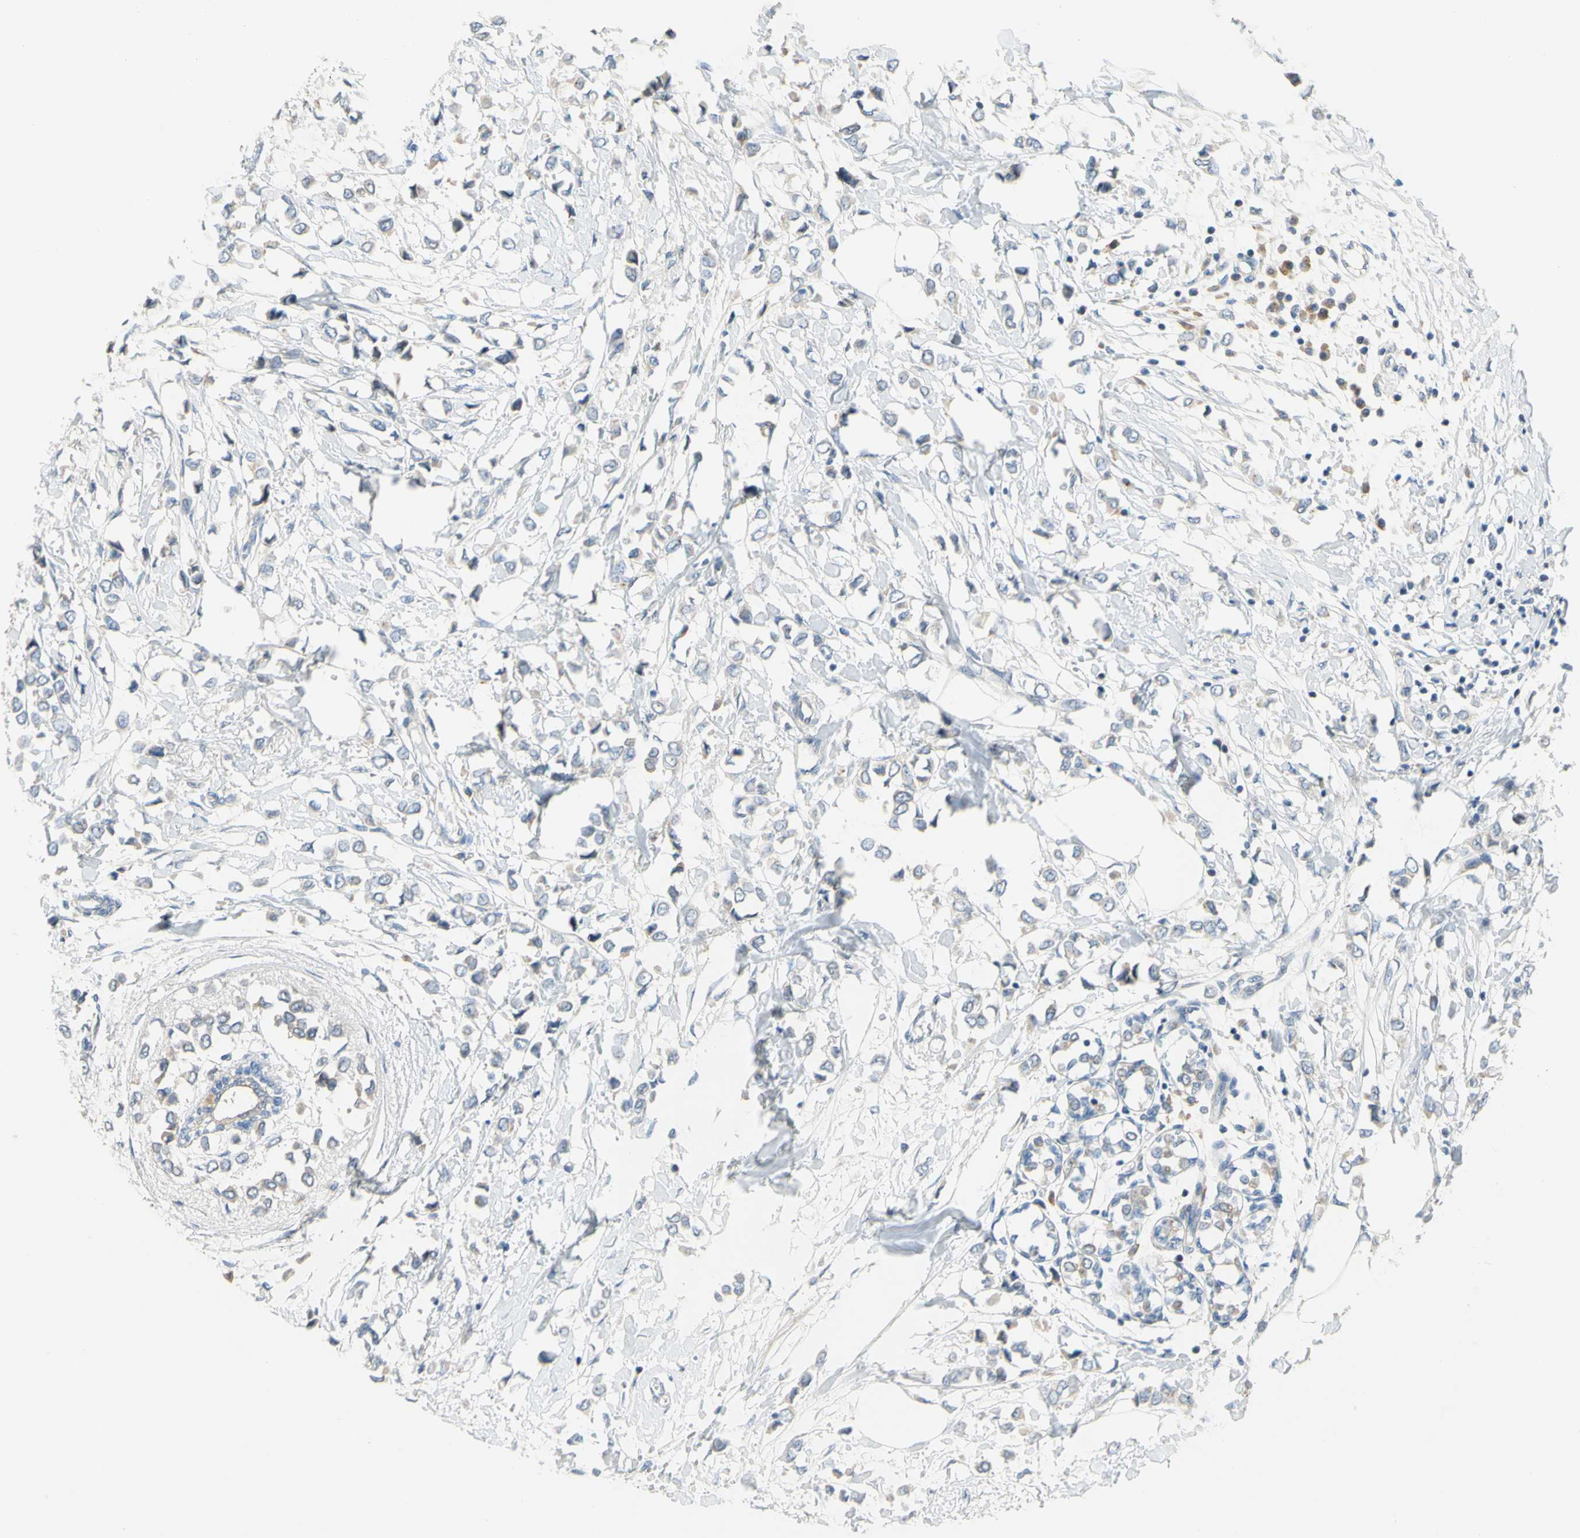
{"staining": {"intensity": "negative", "quantity": "none", "location": "none"}, "tissue": "breast cancer", "cell_type": "Tumor cells", "image_type": "cancer", "snomed": [{"axis": "morphology", "description": "Lobular carcinoma"}, {"axis": "topography", "description": "Breast"}], "caption": "Lobular carcinoma (breast) was stained to show a protein in brown. There is no significant expression in tumor cells.", "gene": "CCNB2", "patient": {"sex": "female", "age": 51}}